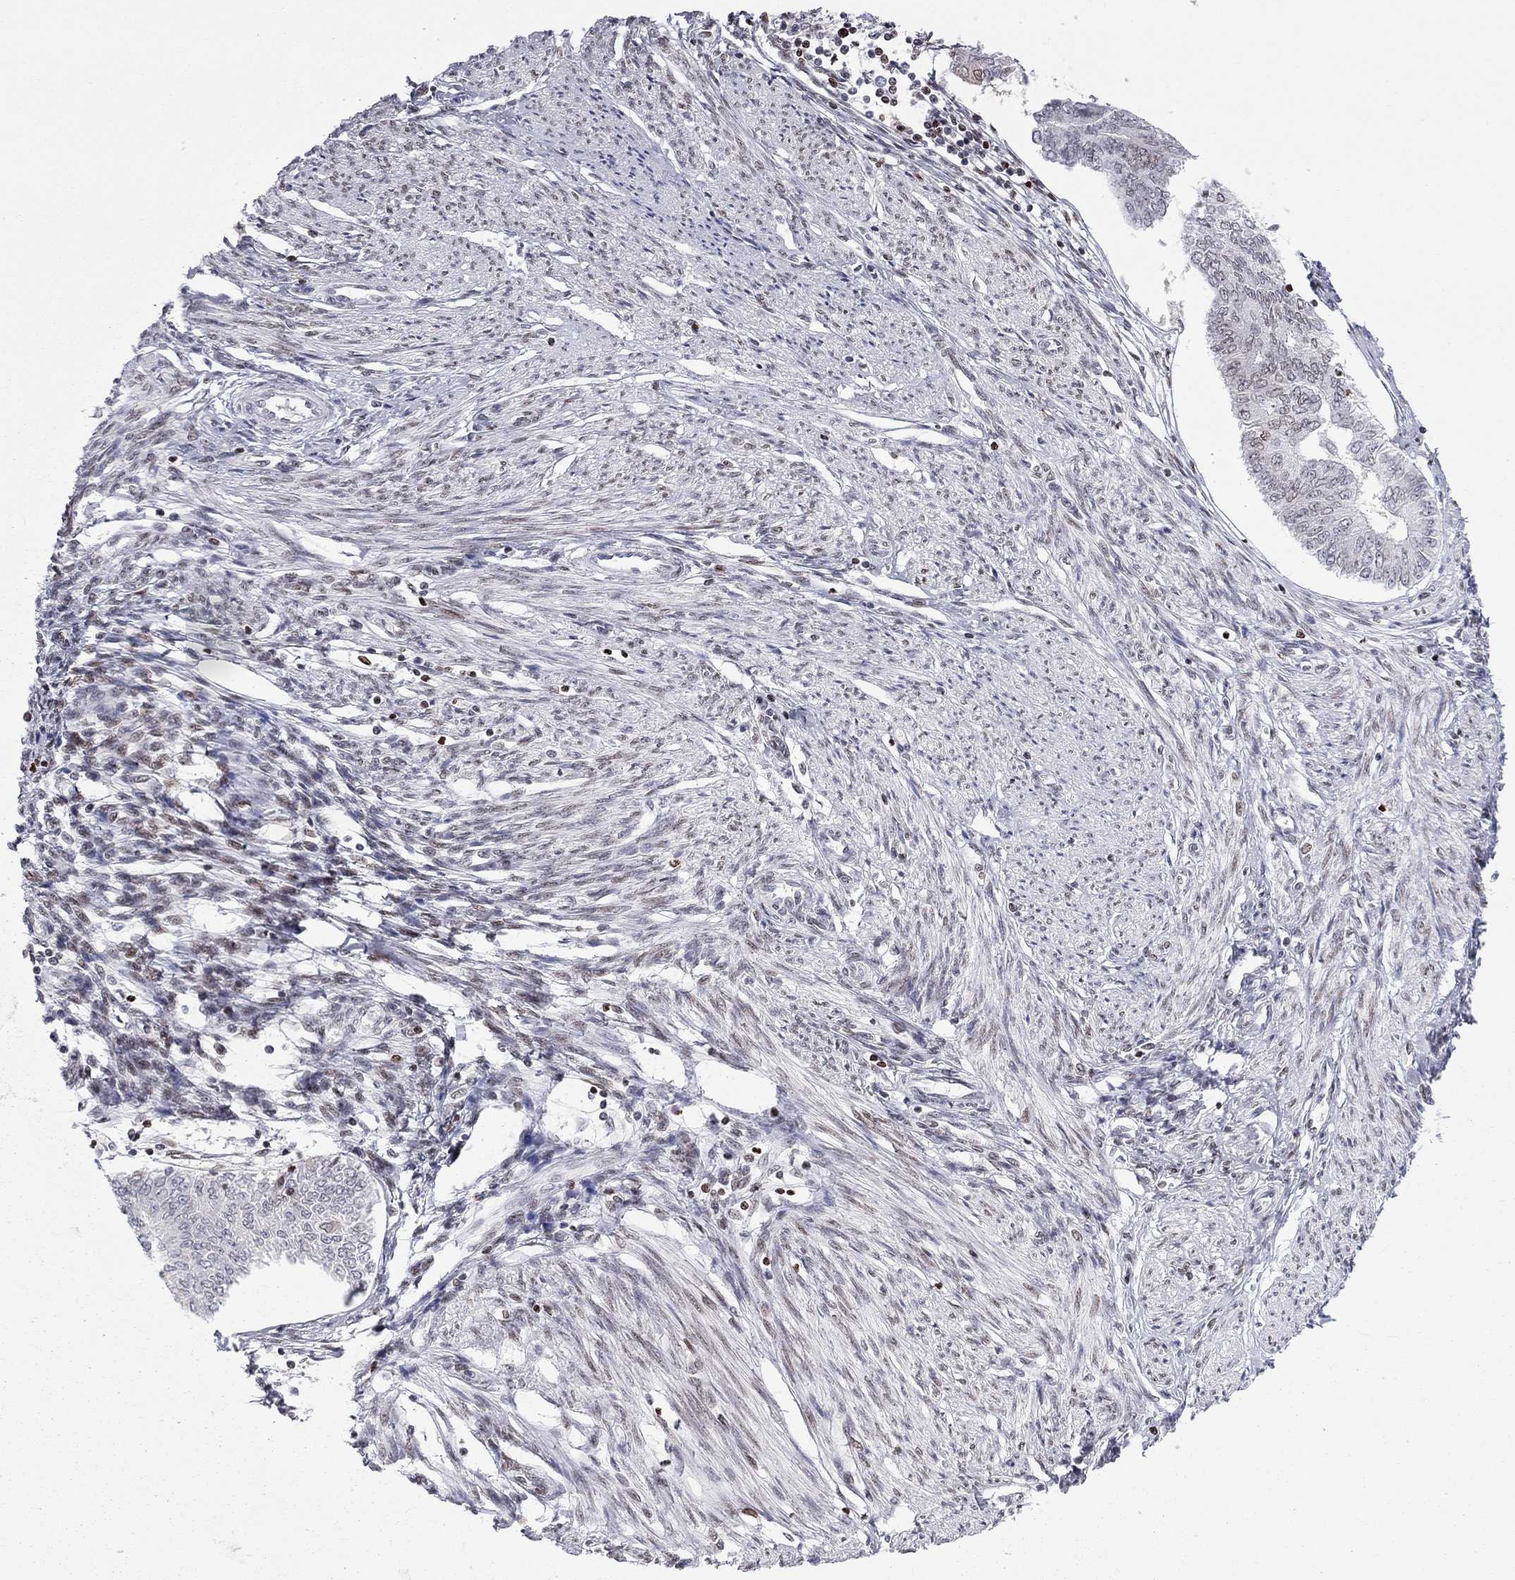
{"staining": {"intensity": "moderate", "quantity": "<25%", "location": "nuclear"}, "tissue": "endometrial cancer", "cell_type": "Tumor cells", "image_type": "cancer", "snomed": [{"axis": "morphology", "description": "Adenocarcinoma, NOS"}, {"axis": "topography", "description": "Endometrium"}], "caption": "Immunohistochemistry (IHC) staining of adenocarcinoma (endometrial), which demonstrates low levels of moderate nuclear staining in about <25% of tumor cells indicating moderate nuclear protein positivity. The staining was performed using DAB (3,3'-diaminobenzidine) (brown) for protein detection and nuclei were counterstained in hematoxylin (blue).", "gene": "H2AX", "patient": {"sex": "female", "age": 68}}